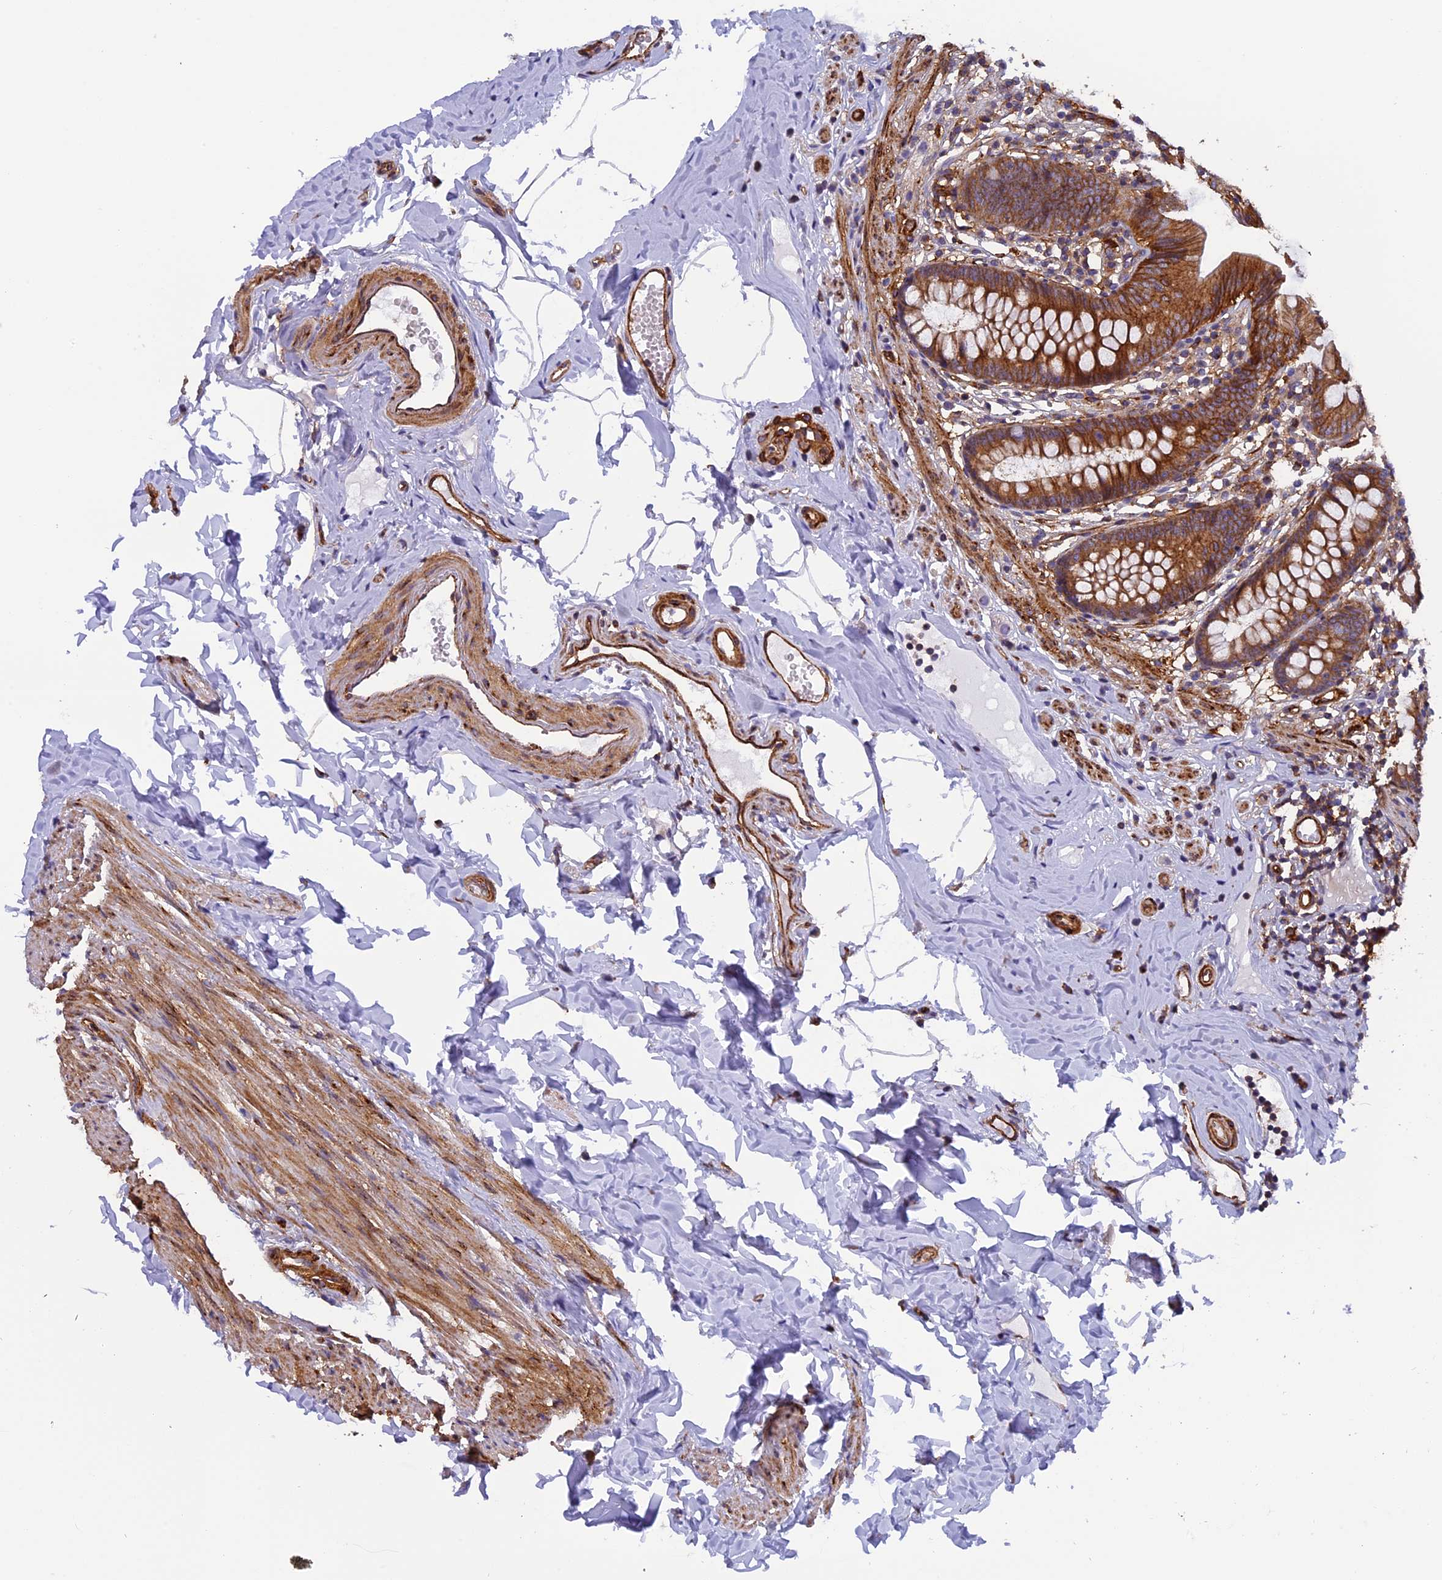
{"staining": {"intensity": "moderate", "quantity": ">75%", "location": "cytoplasmic/membranous"}, "tissue": "appendix", "cell_type": "Glandular cells", "image_type": "normal", "snomed": [{"axis": "morphology", "description": "Normal tissue, NOS"}, {"axis": "topography", "description": "Appendix"}], "caption": "This photomicrograph reveals IHC staining of benign human appendix, with medium moderate cytoplasmic/membranous positivity in about >75% of glandular cells.", "gene": "EHBP1L1", "patient": {"sex": "male", "age": 52}}